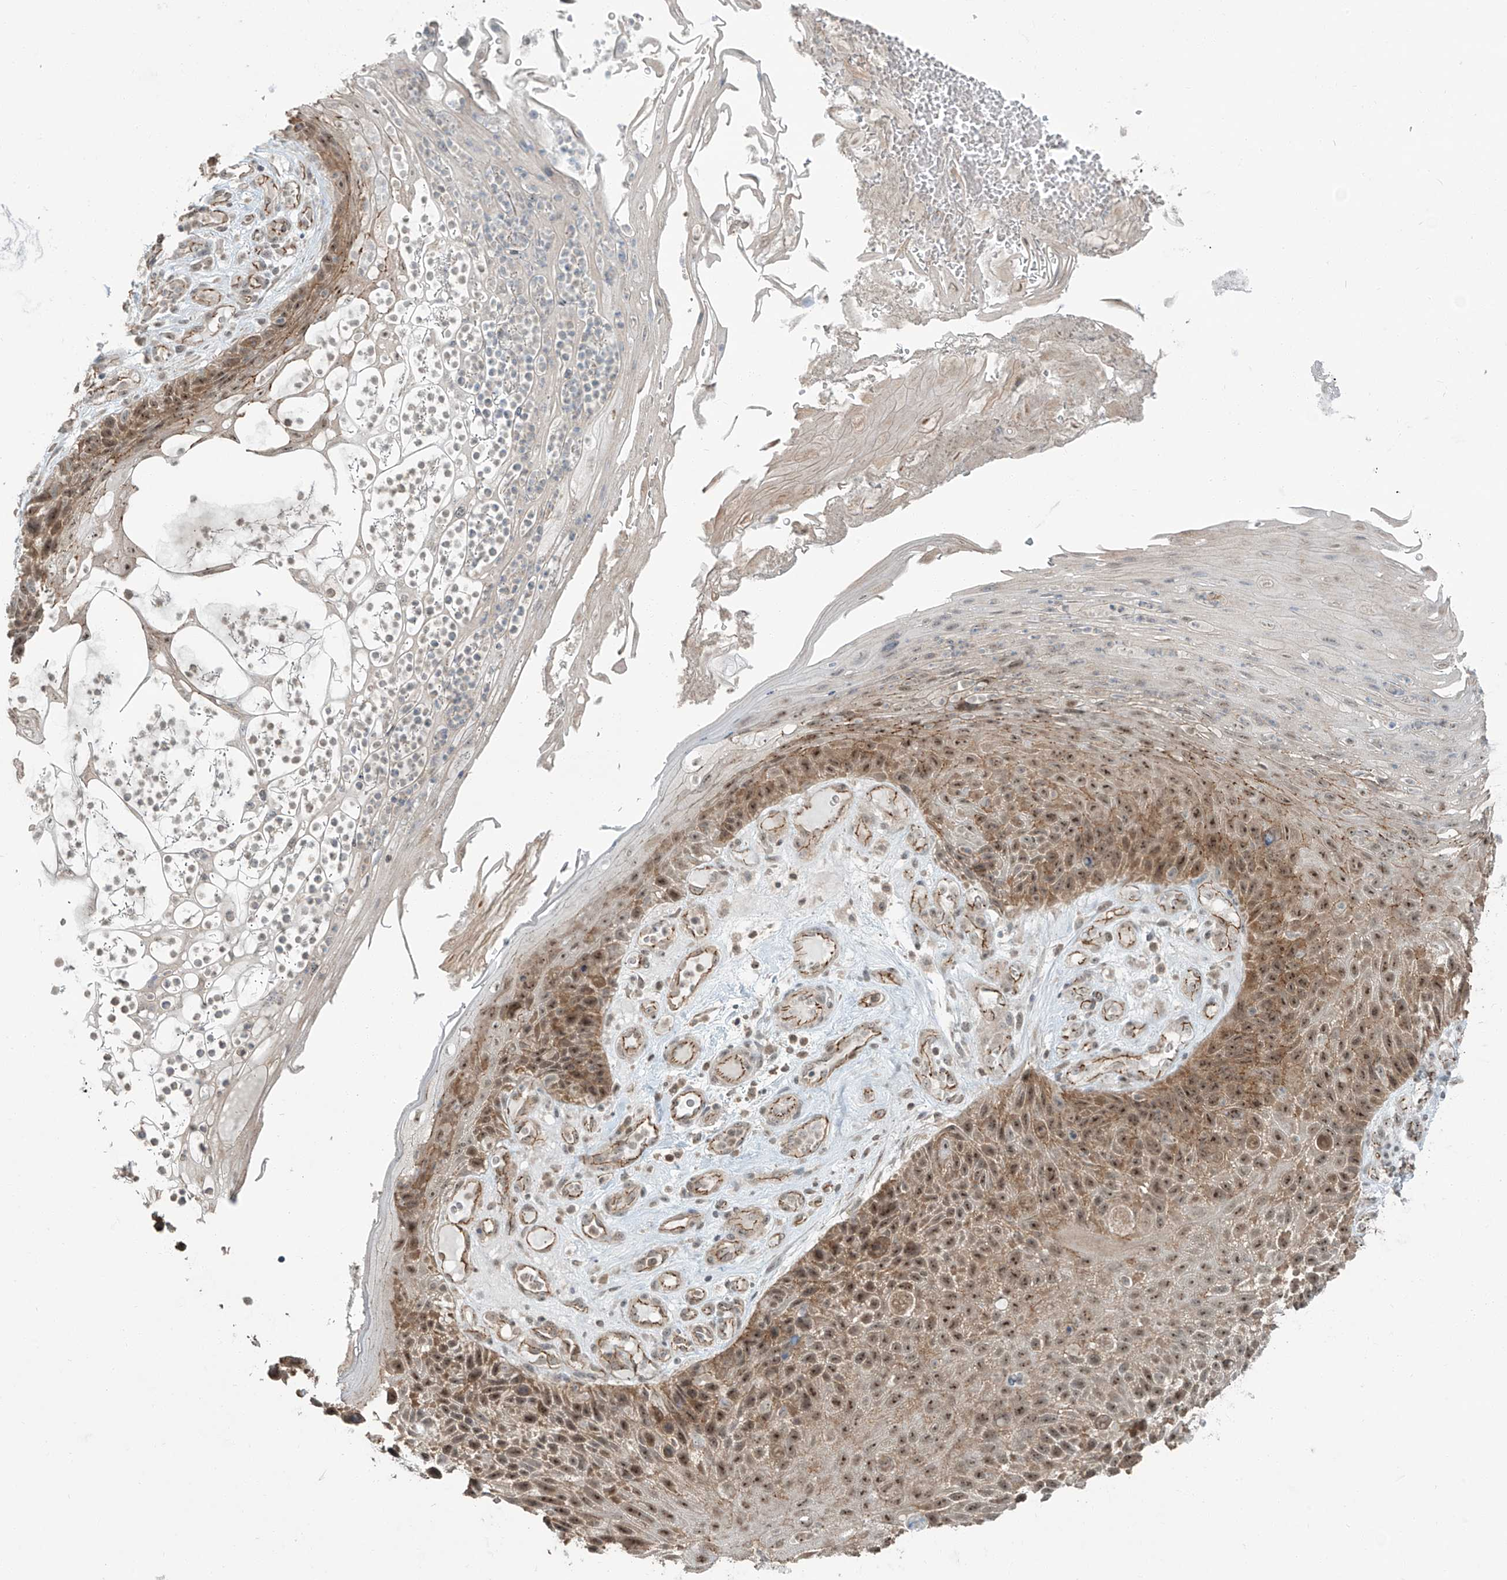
{"staining": {"intensity": "moderate", "quantity": ">75%", "location": "cytoplasmic/membranous,nuclear"}, "tissue": "skin cancer", "cell_type": "Tumor cells", "image_type": "cancer", "snomed": [{"axis": "morphology", "description": "Squamous cell carcinoma, NOS"}, {"axis": "topography", "description": "Skin"}], "caption": "Protein staining of skin cancer tissue demonstrates moderate cytoplasmic/membranous and nuclear positivity in about >75% of tumor cells.", "gene": "ZNF16", "patient": {"sex": "female", "age": 88}}